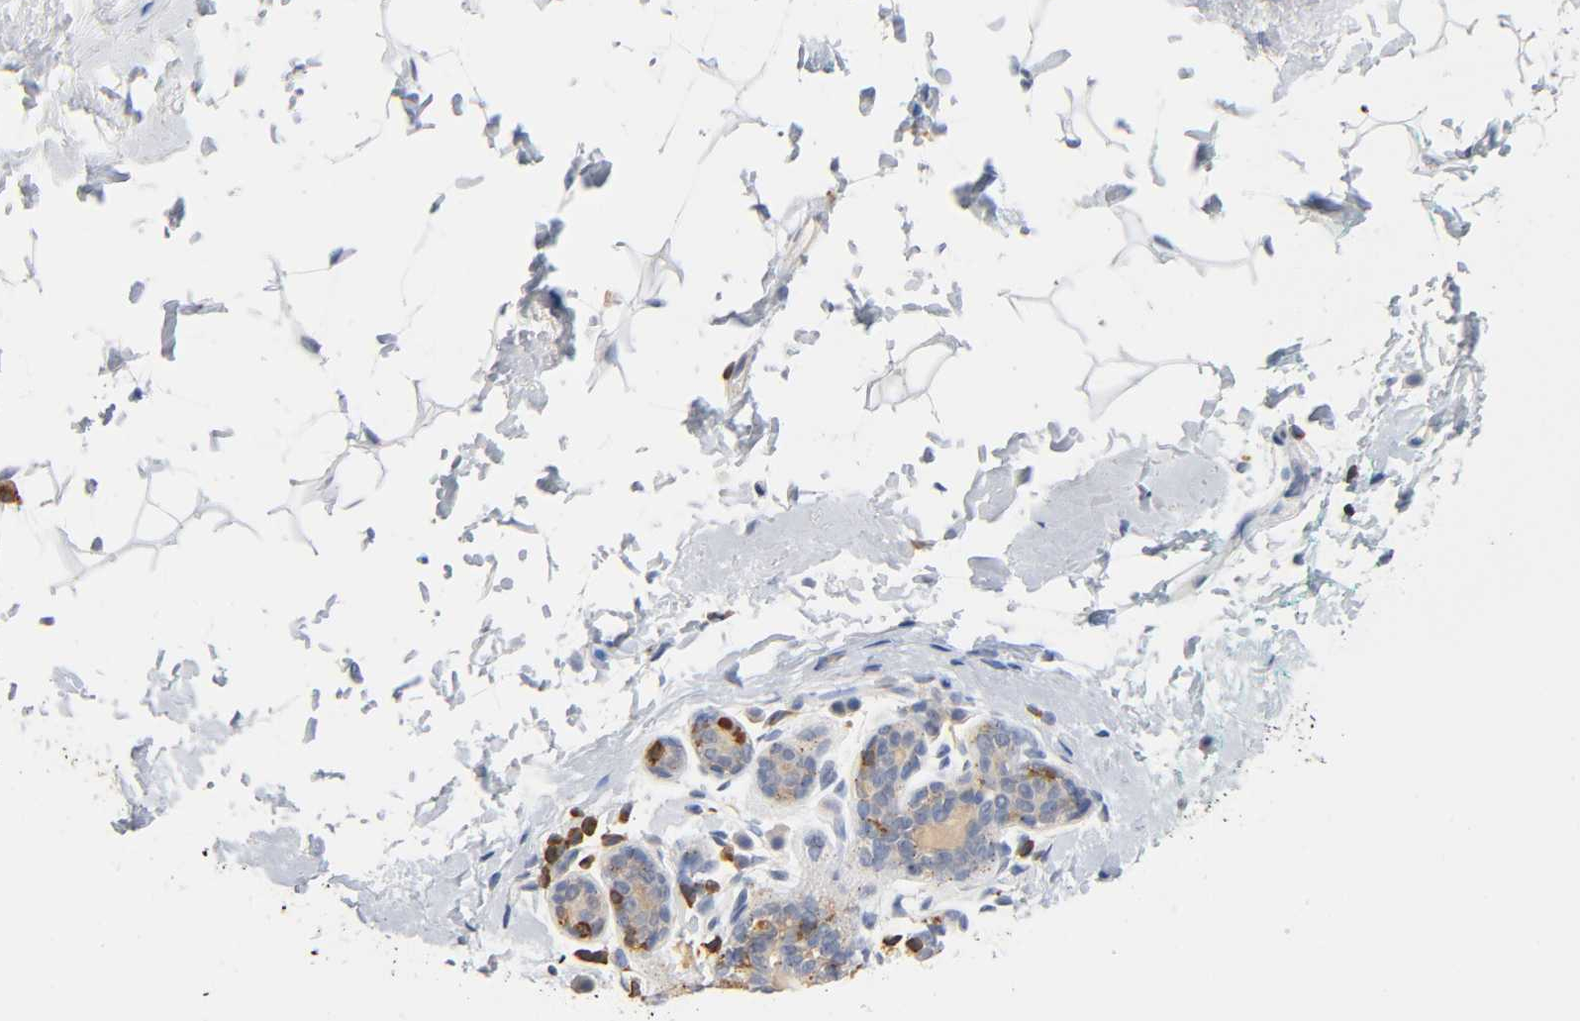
{"staining": {"intensity": "negative", "quantity": "none", "location": "none"}, "tissue": "breast", "cell_type": "Adipocytes", "image_type": "normal", "snomed": [{"axis": "morphology", "description": "Normal tissue, NOS"}, {"axis": "topography", "description": "Breast"}], "caption": "The micrograph displays no staining of adipocytes in normal breast.", "gene": "UCKL1", "patient": {"sex": "female", "age": 52}}